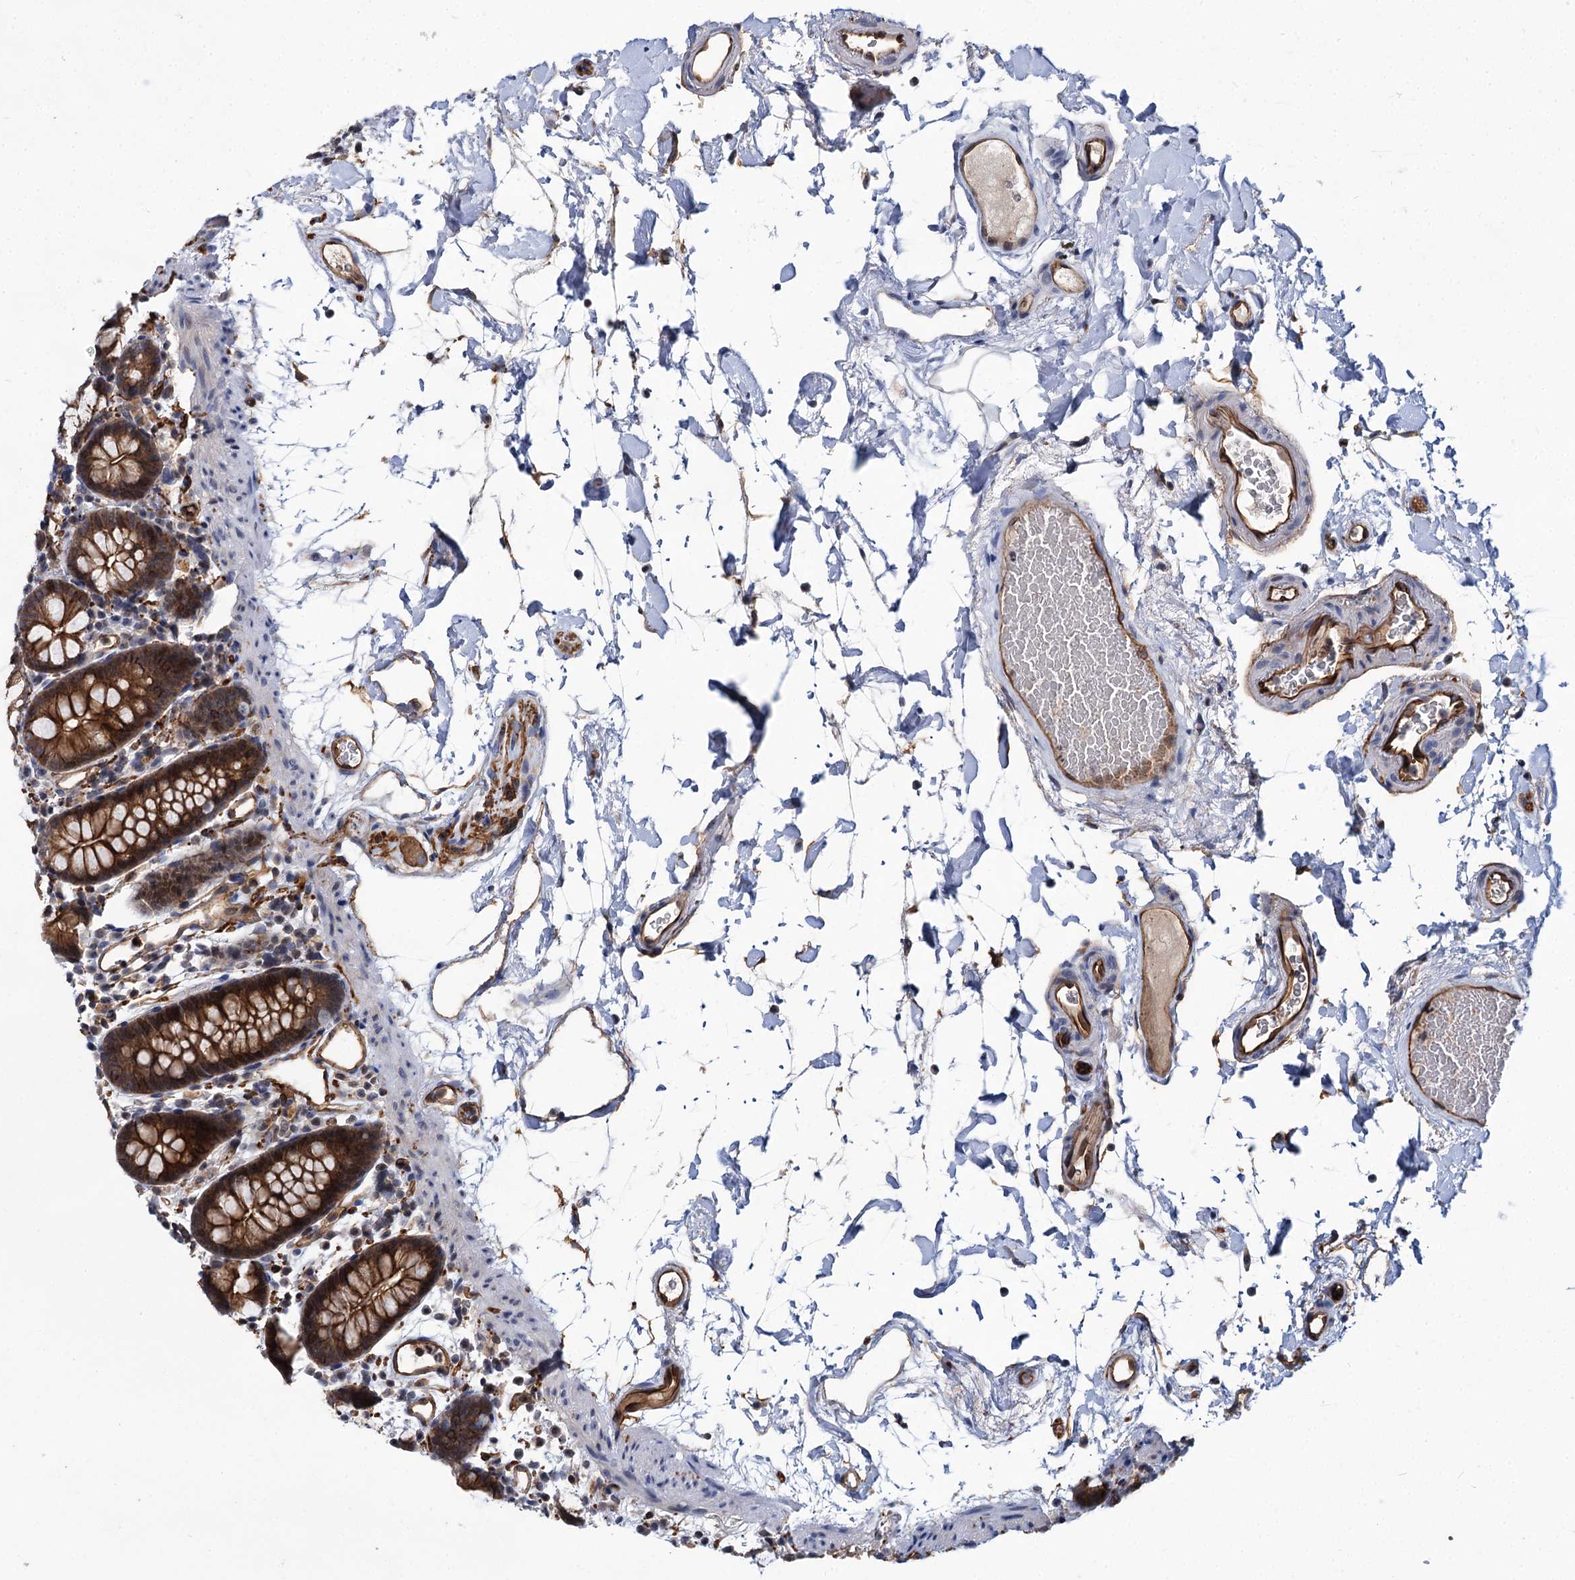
{"staining": {"intensity": "strong", "quantity": ">75%", "location": "cytoplasmic/membranous,nuclear"}, "tissue": "colon", "cell_type": "Endothelial cells", "image_type": "normal", "snomed": [{"axis": "morphology", "description": "Normal tissue, NOS"}, {"axis": "topography", "description": "Colon"}], "caption": "An image of colon stained for a protein exhibits strong cytoplasmic/membranous,nuclear brown staining in endothelial cells.", "gene": "ABLIM1", "patient": {"sex": "male", "age": 75}}